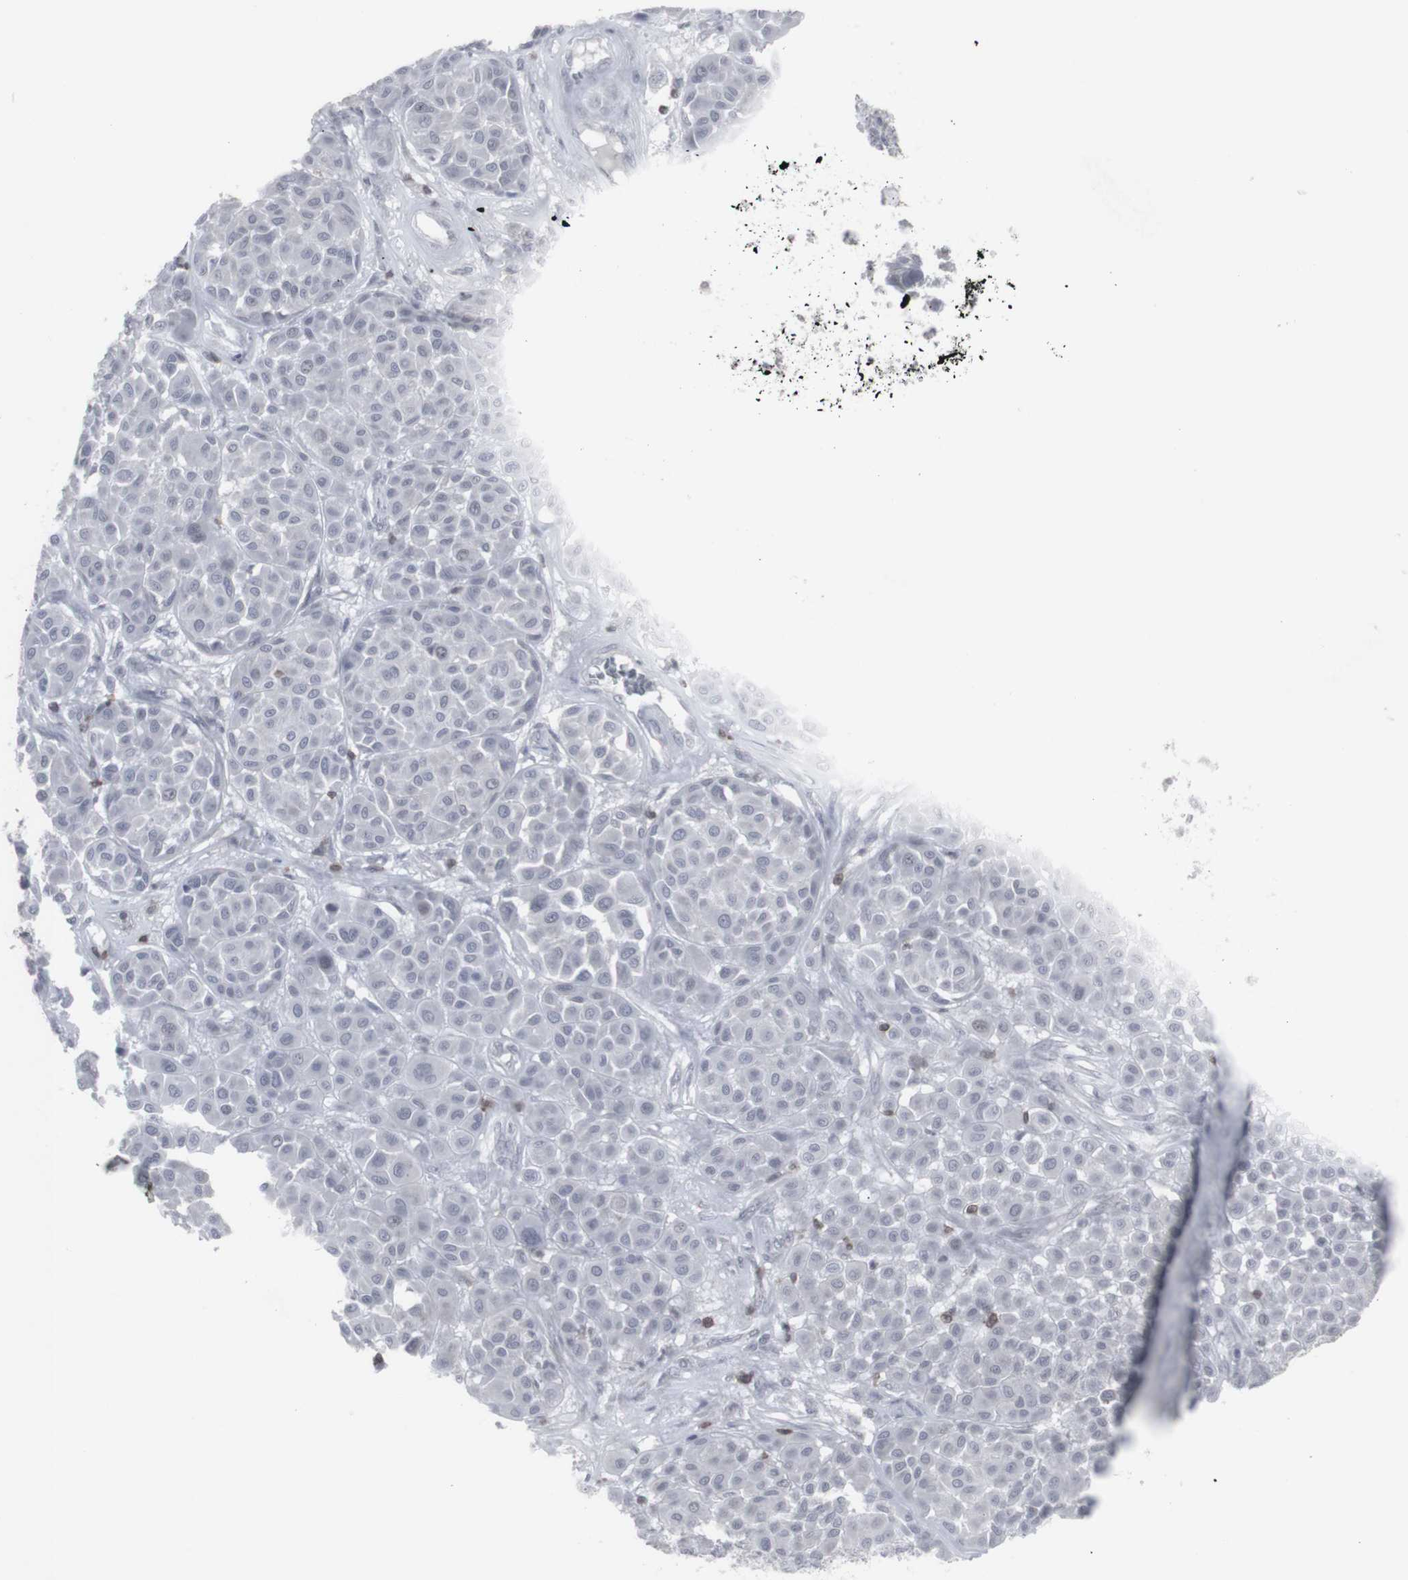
{"staining": {"intensity": "negative", "quantity": "none", "location": "none"}, "tissue": "melanoma", "cell_type": "Tumor cells", "image_type": "cancer", "snomed": [{"axis": "morphology", "description": "Malignant melanoma, Metastatic site"}, {"axis": "topography", "description": "Soft tissue"}], "caption": "Immunohistochemical staining of human malignant melanoma (metastatic site) demonstrates no significant expression in tumor cells.", "gene": "APOBEC2", "patient": {"sex": "male", "age": 41}}